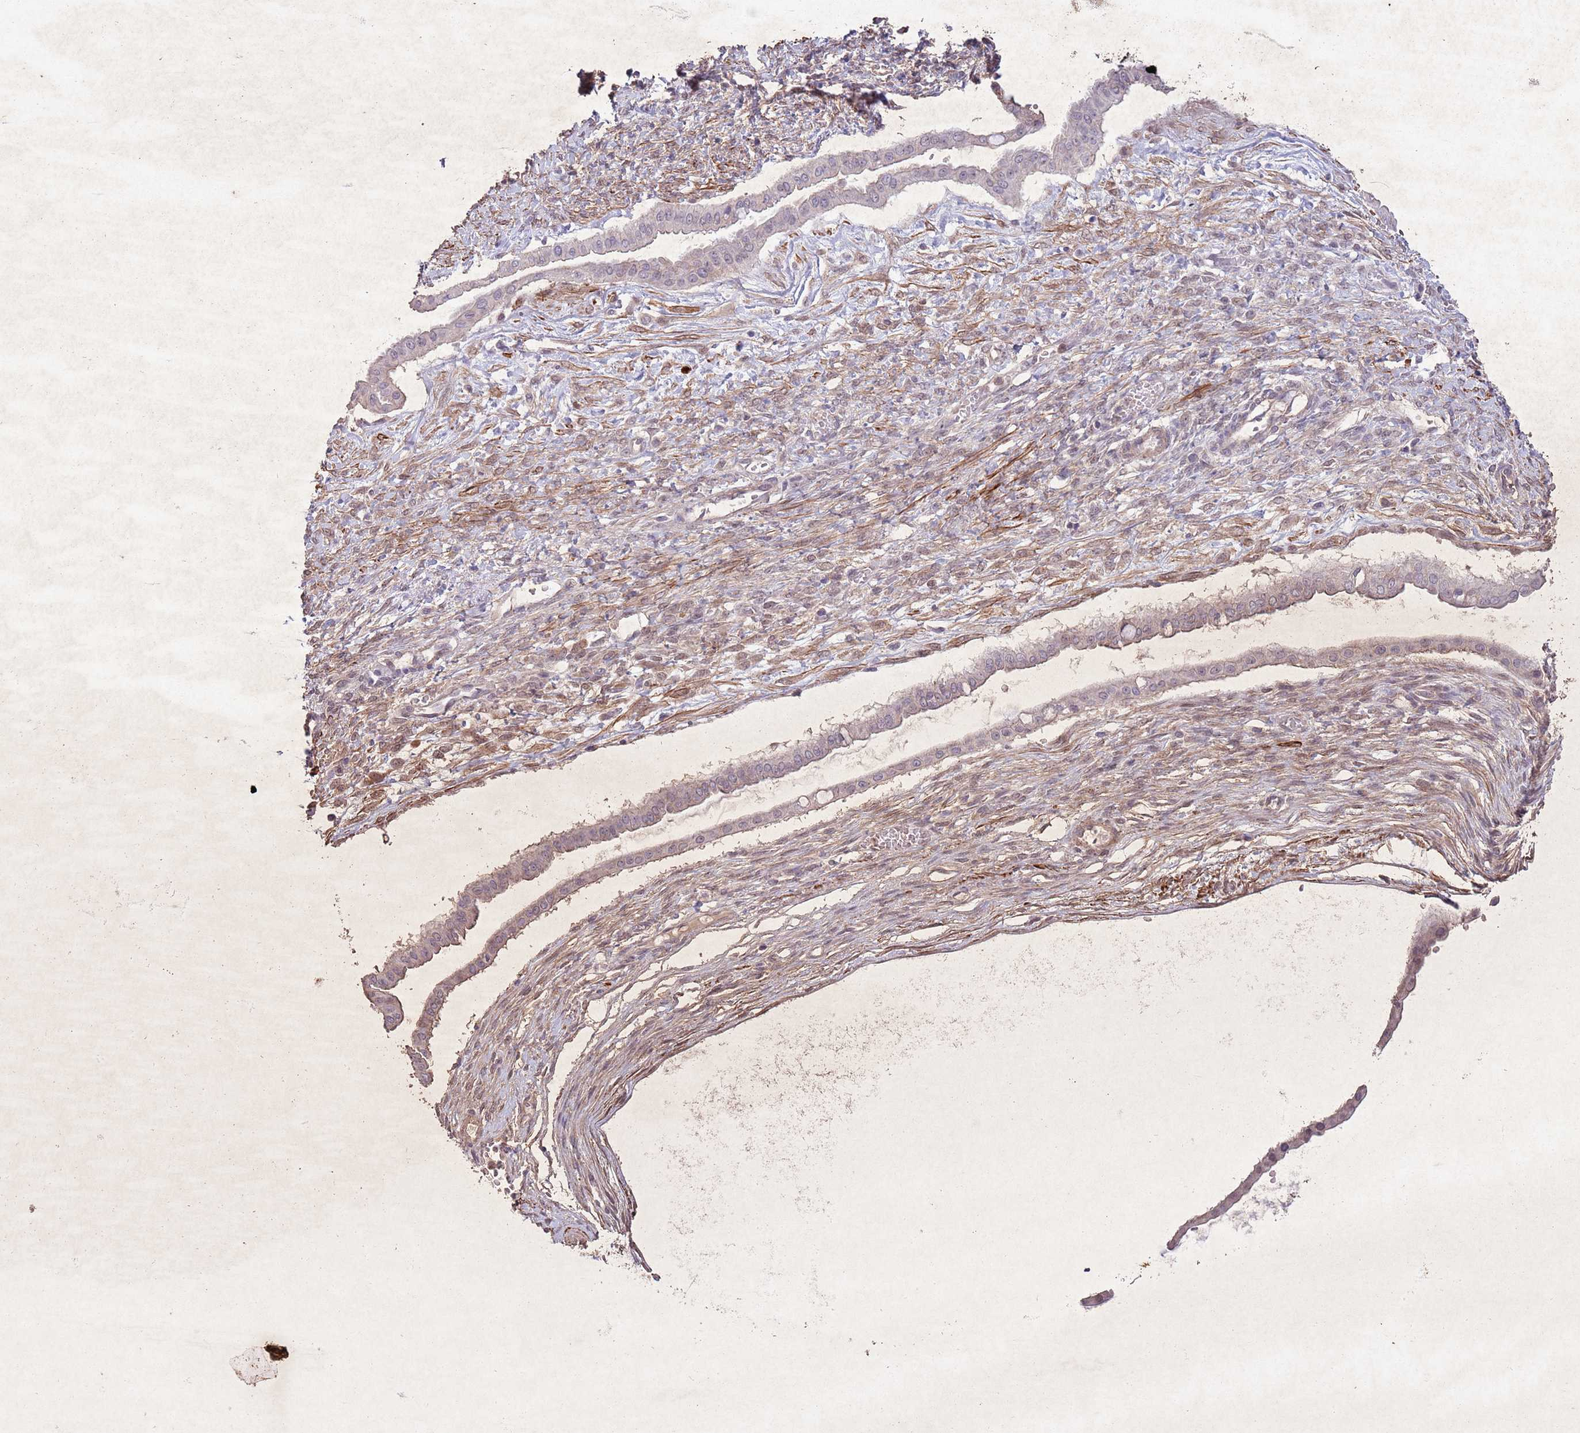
{"staining": {"intensity": "weak", "quantity": "25%-75%", "location": "nuclear"}, "tissue": "ovarian cancer", "cell_type": "Tumor cells", "image_type": "cancer", "snomed": [{"axis": "morphology", "description": "Cystadenocarcinoma, mucinous, NOS"}, {"axis": "topography", "description": "Ovary"}], "caption": "Immunohistochemical staining of human ovarian cancer exhibits low levels of weak nuclear positivity in approximately 25%-75% of tumor cells.", "gene": "CCNI", "patient": {"sex": "female", "age": 73}}